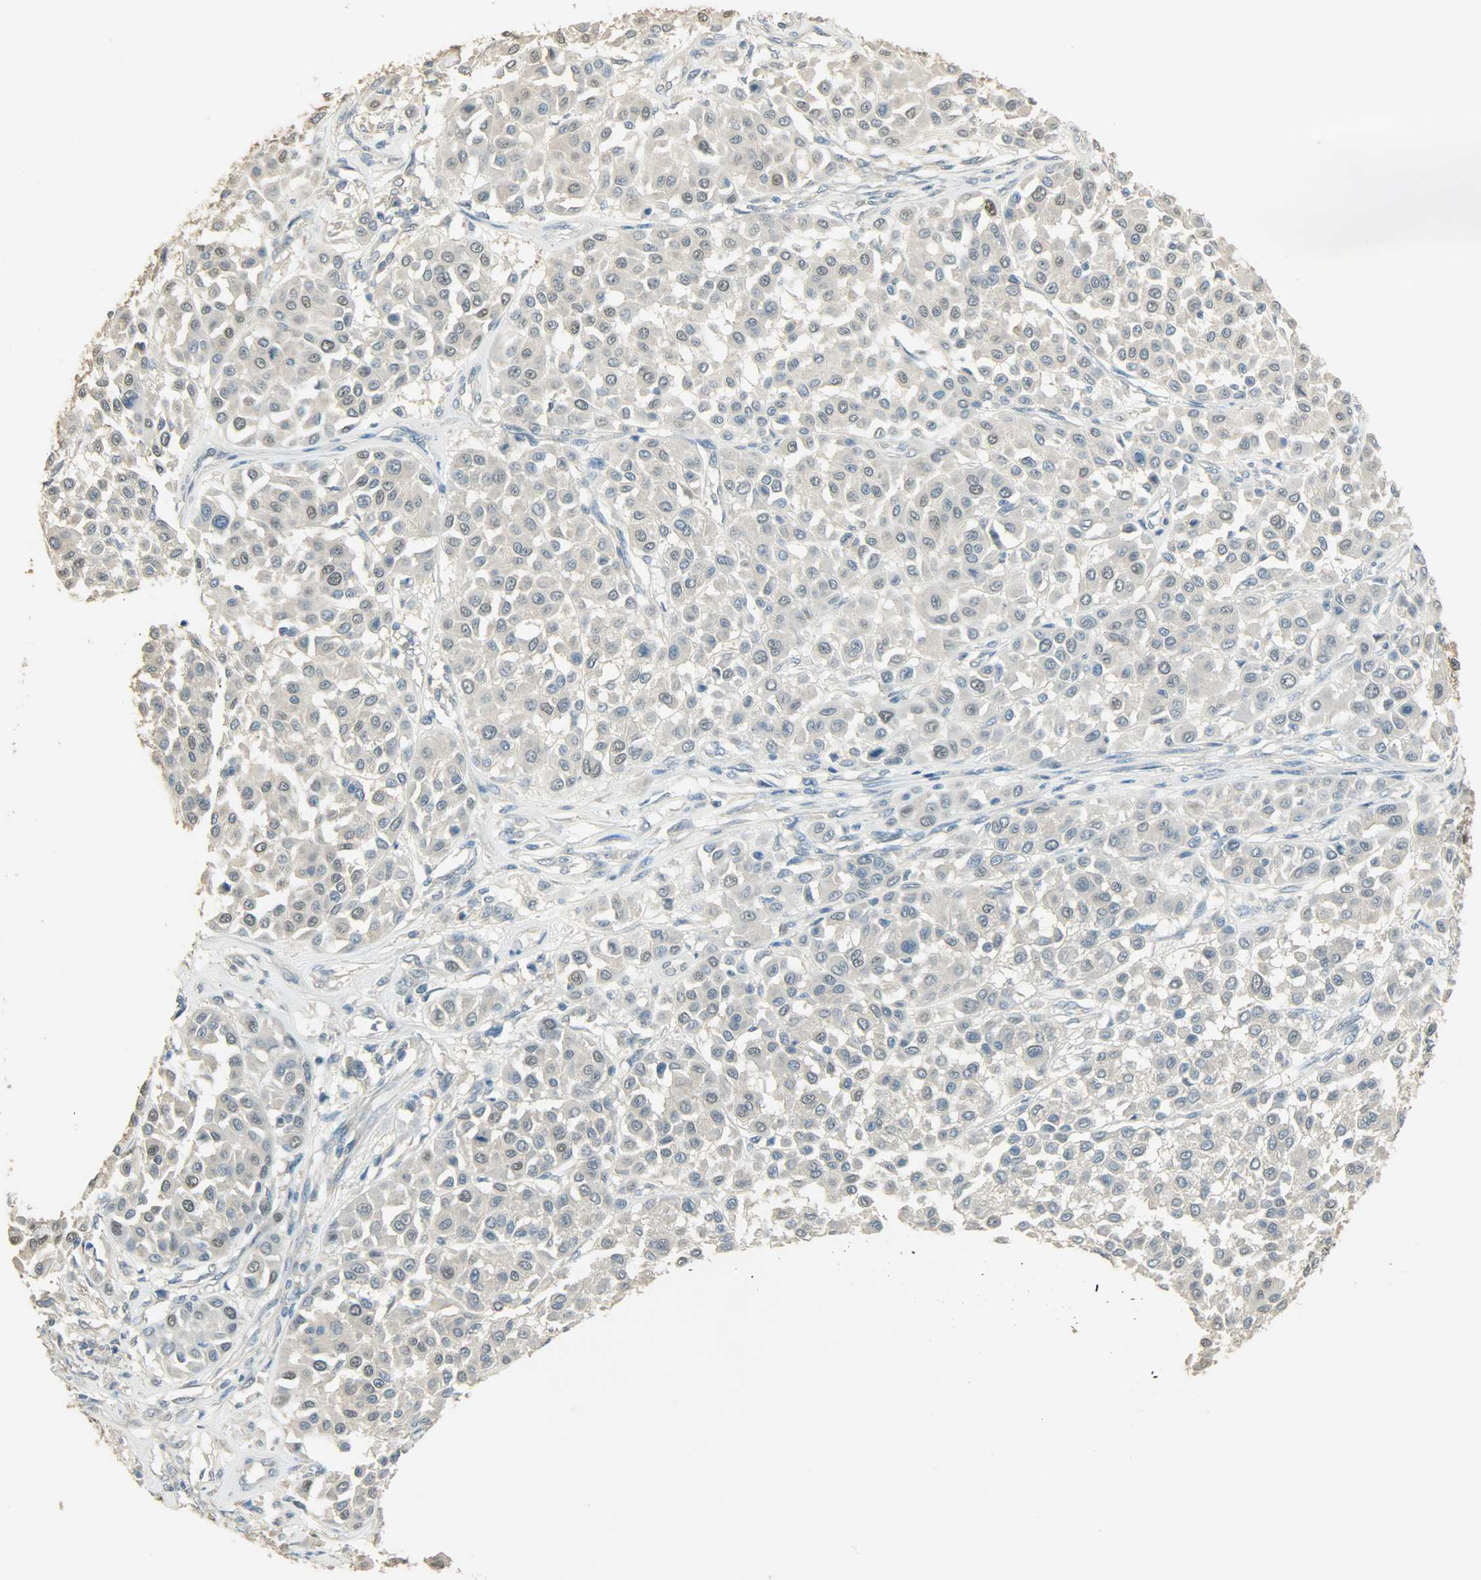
{"staining": {"intensity": "negative", "quantity": "none", "location": "none"}, "tissue": "melanoma", "cell_type": "Tumor cells", "image_type": "cancer", "snomed": [{"axis": "morphology", "description": "Malignant melanoma, Metastatic site"}, {"axis": "topography", "description": "Soft tissue"}], "caption": "An image of malignant melanoma (metastatic site) stained for a protein reveals no brown staining in tumor cells.", "gene": "PRMT5", "patient": {"sex": "male", "age": 41}}